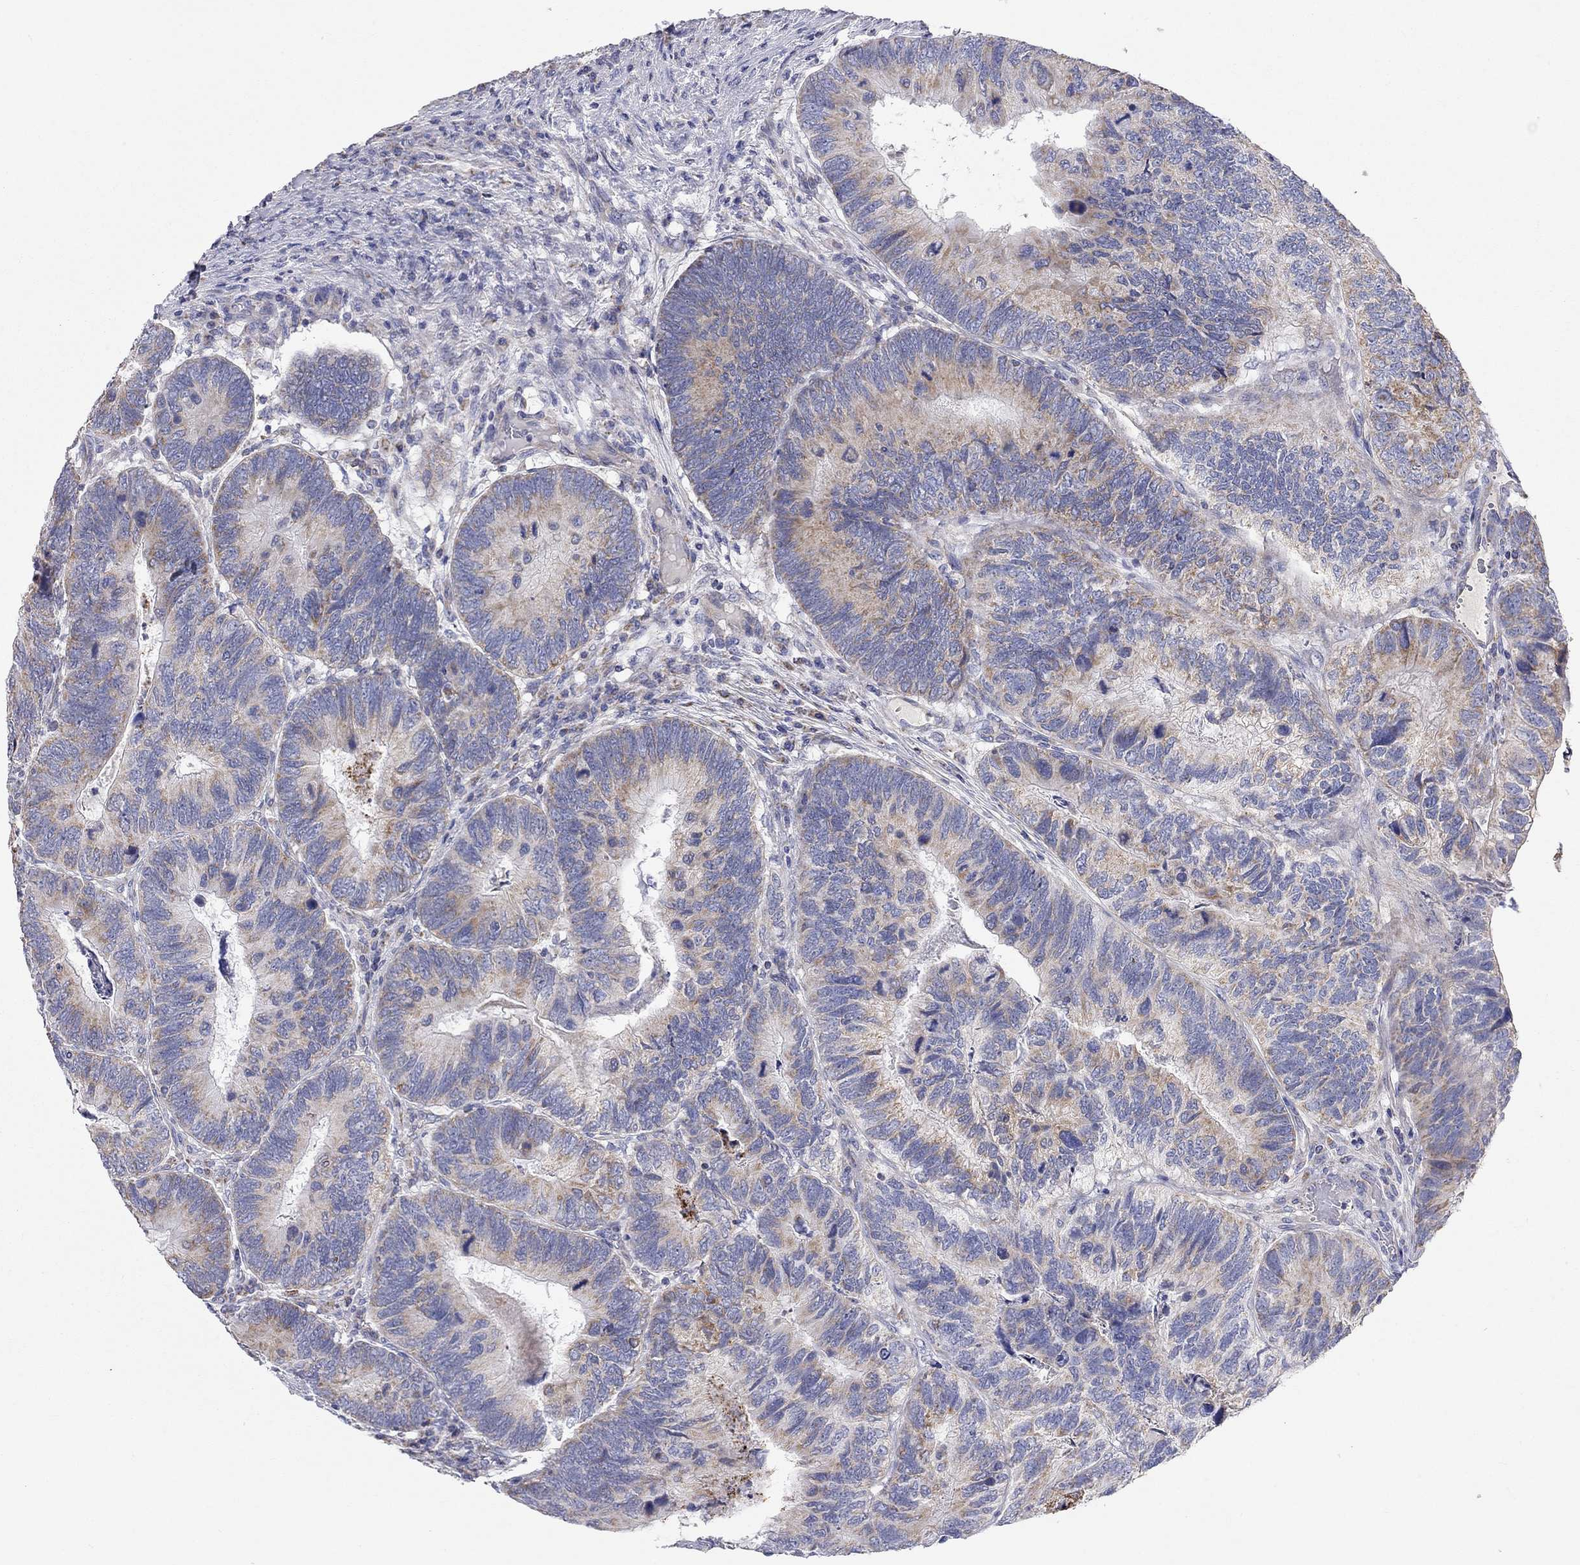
{"staining": {"intensity": "weak", "quantity": "25%-75%", "location": "cytoplasmic/membranous"}, "tissue": "colorectal cancer", "cell_type": "Tumor cells", "image_type": "cancer", "snomed": [{"axis": "morphology", "description": "Adenocarcinoma, NOS"}, {"axis": "topography", "description": "Colon"}], "caption": "Colorectal cancer (adenocarcinoma) was stained to show a protein in brown. There is low levels of weak cytoplasmic/membranous expression in about 25%-75% of tumor cells.", "gene": "RCAN1", "patient": {"sex": "female", "age": 67}}